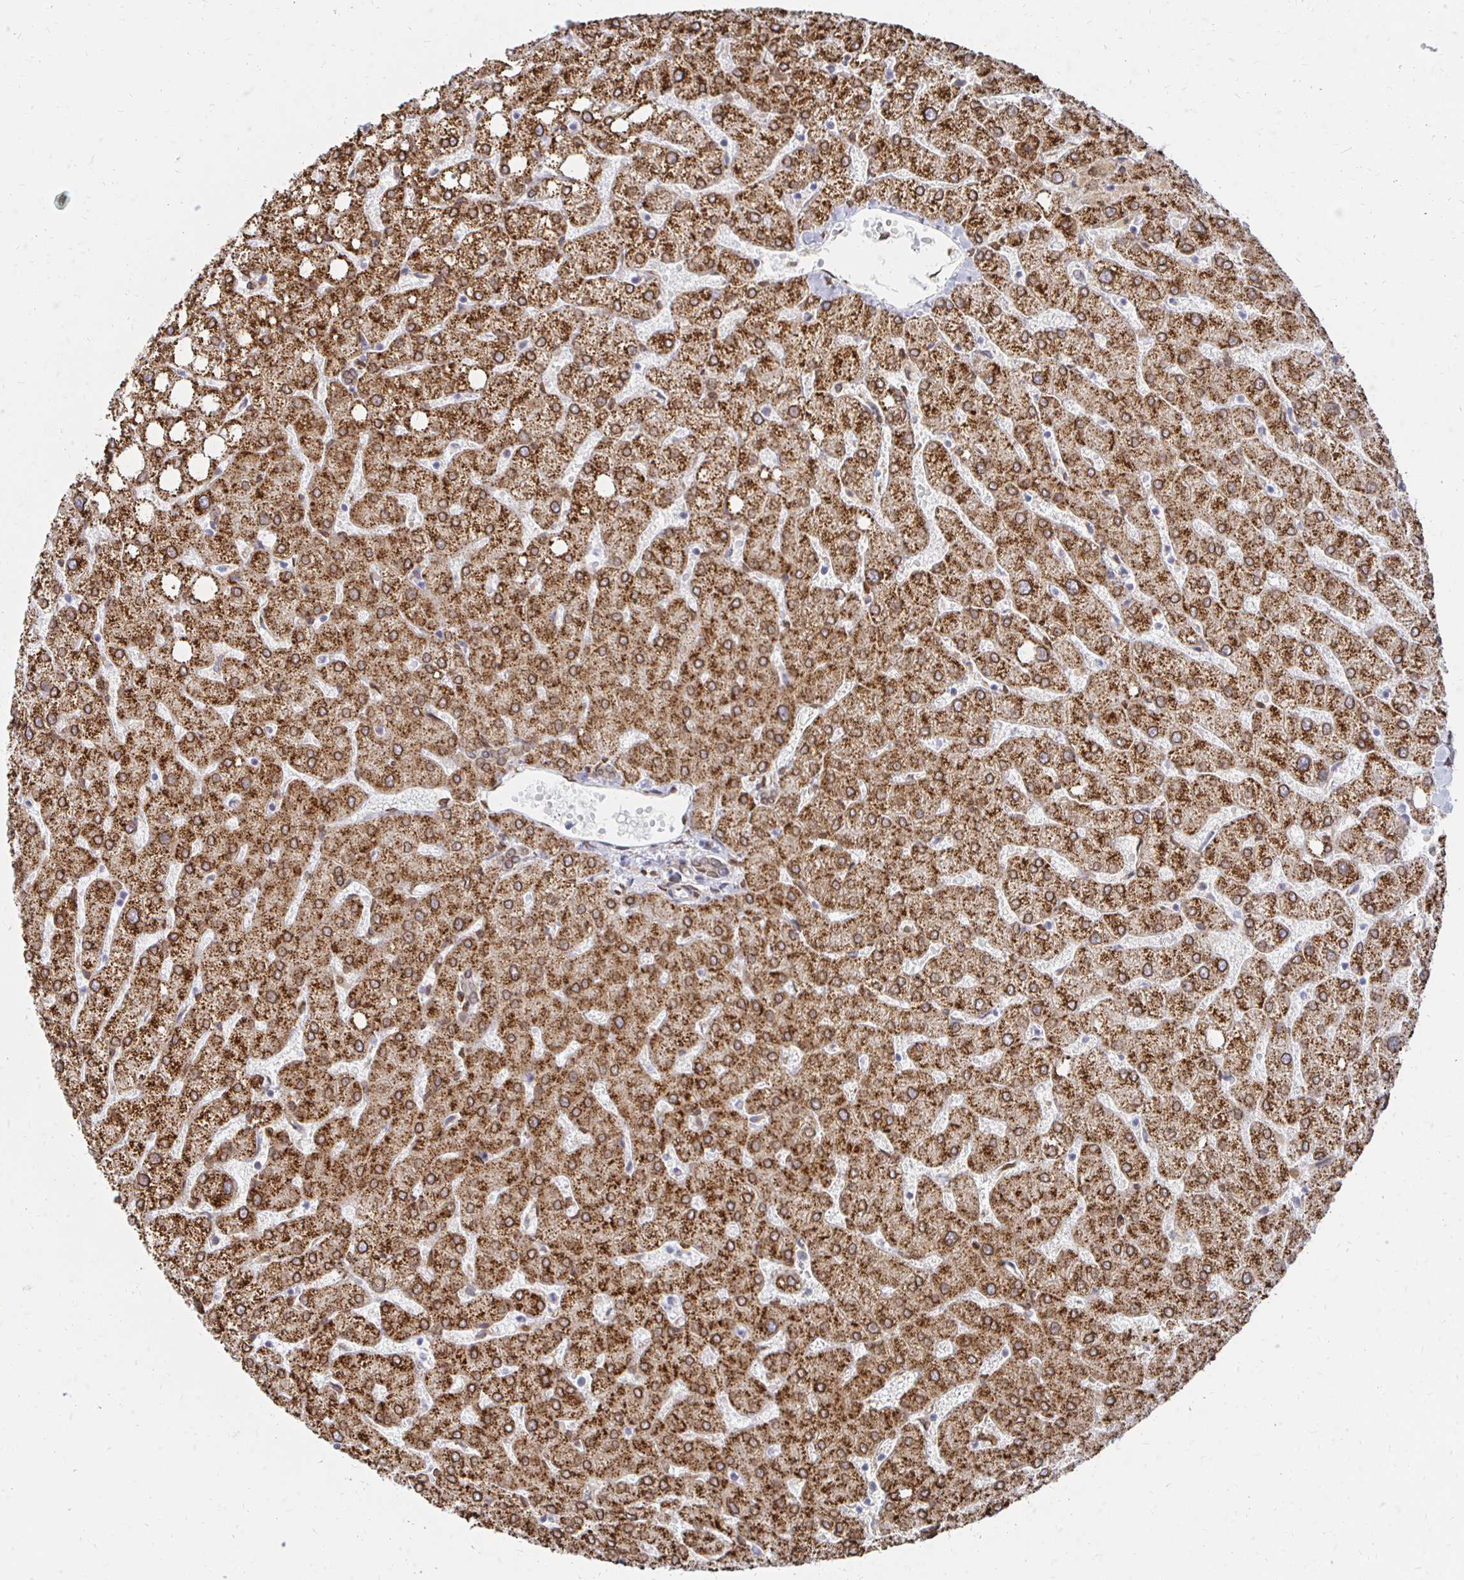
{"staining": {"intensity": "moderate", "quantity": "<25%", "location": "cytoplasmic/membranous,nuclear"}, "tissue": "liver", "cell_type": "Cholangiocytes", "image_type": "normal", "snomed": [{"axis": "morphology", "description": "Normal tissue, NOS"}, {"axis": "topography", "description": "Liver"}], "caption": "A brown stain shows moderate cytoplasmic/membranous,nuclear staining of a protein in cholangiocytes of unremarkable human liver. (Stains: DAB (3,3'-diaminobenzidine) in brown, nuclei in blue, Microscopy: brightfield microscopy at high magnification).", "gene": "PELI3", "patient": {"sex": "female", "age": 54}}